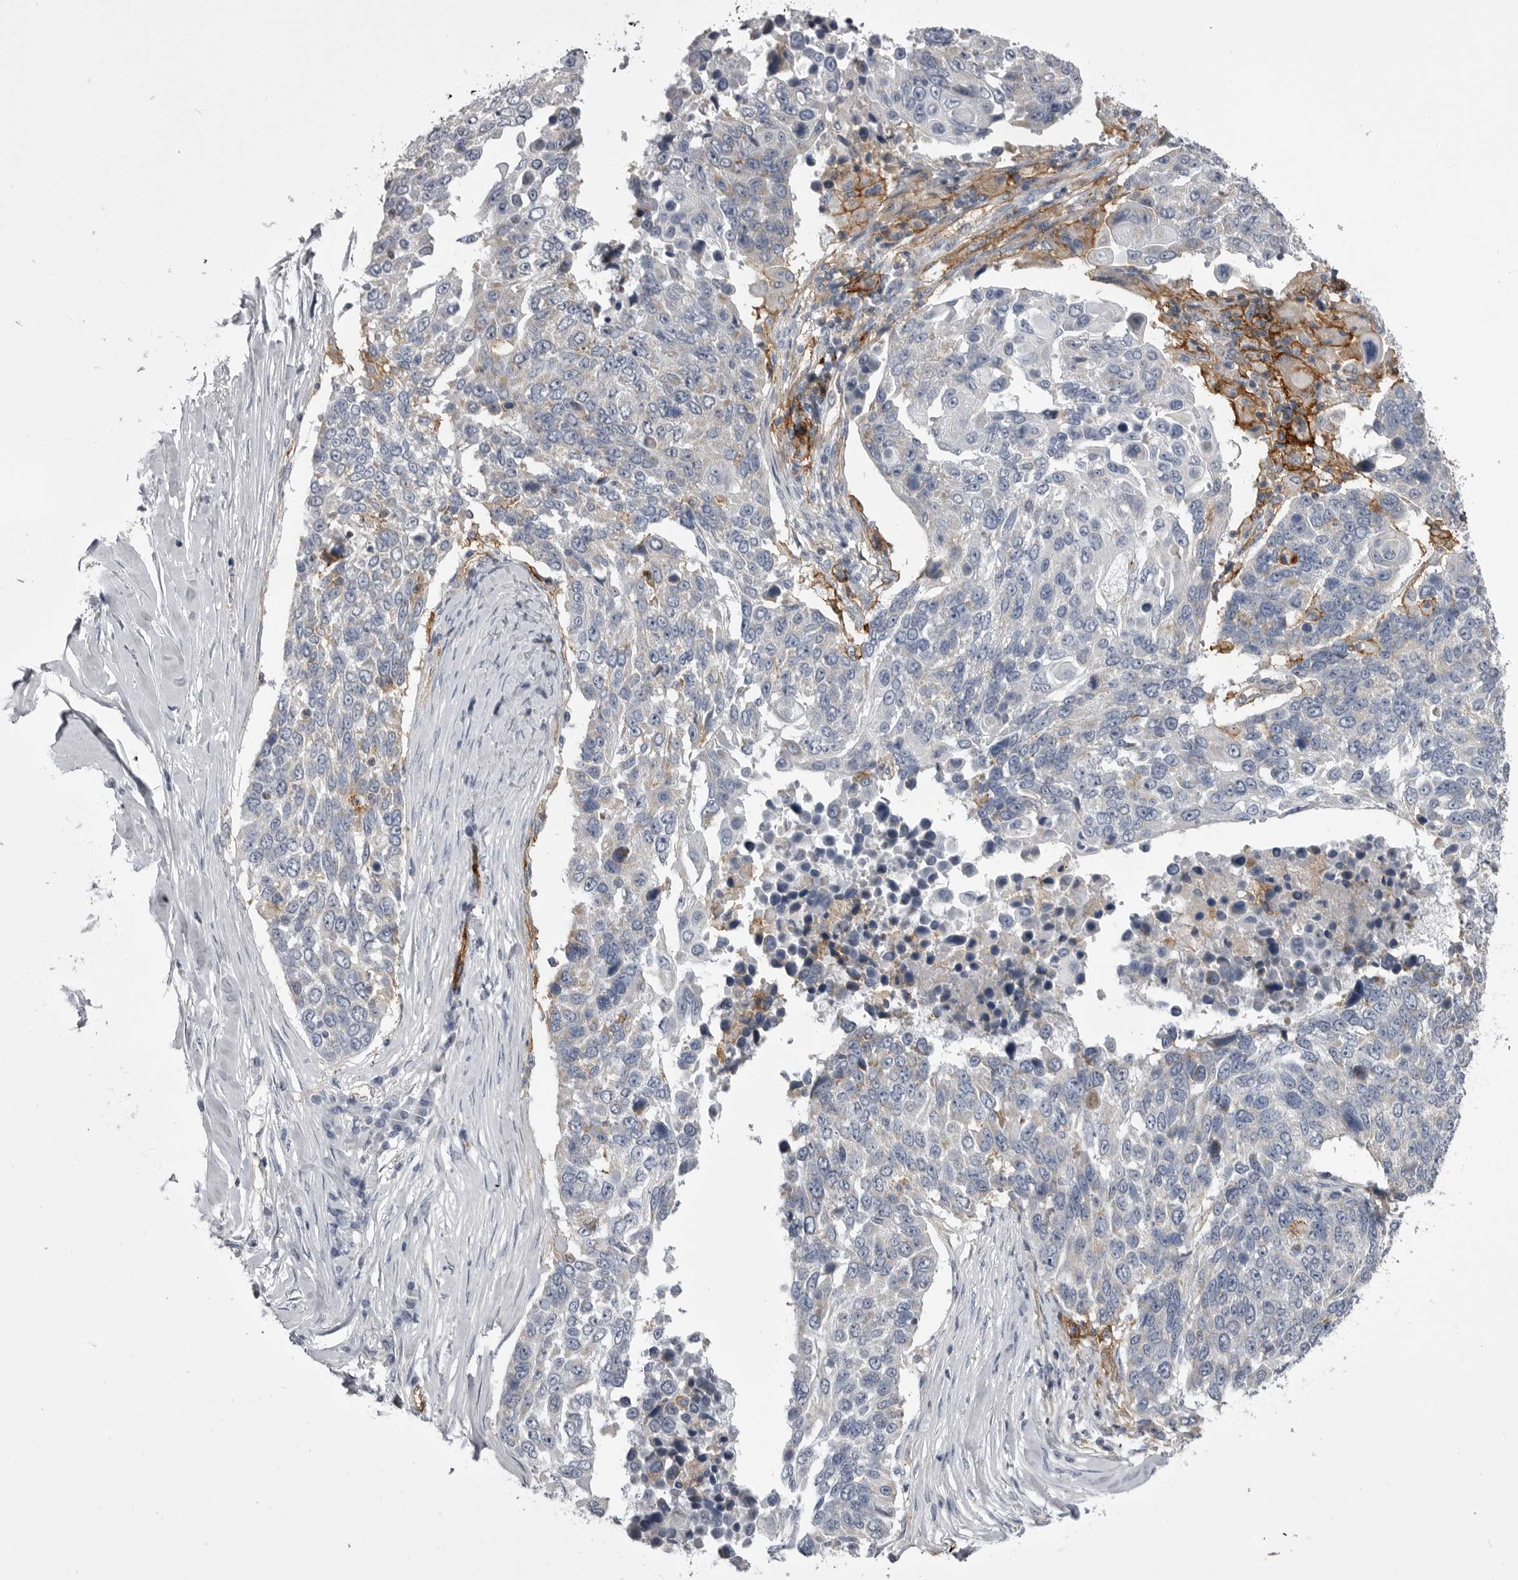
{"staining": {"intensity": "negative", "quantity": "none", "location": "none"}, "tissue": "lung cancer", "cell_type": "Tumor cells", "image_type": "cancer", "snomed": [{"axis": "morphology", "description": "Squamous cell carcinoma, NOS"}, {"axis": "topography", "description": "Lung"}], "caption": "A high-resolution histopathology image shows immunohistochemistry (IHC) staining of squamous cell carcinoma (lung), which shows no significant expression in tumor cells.", "gene": "OPLAH", "patient": {"sex": "male", "age": 66}}